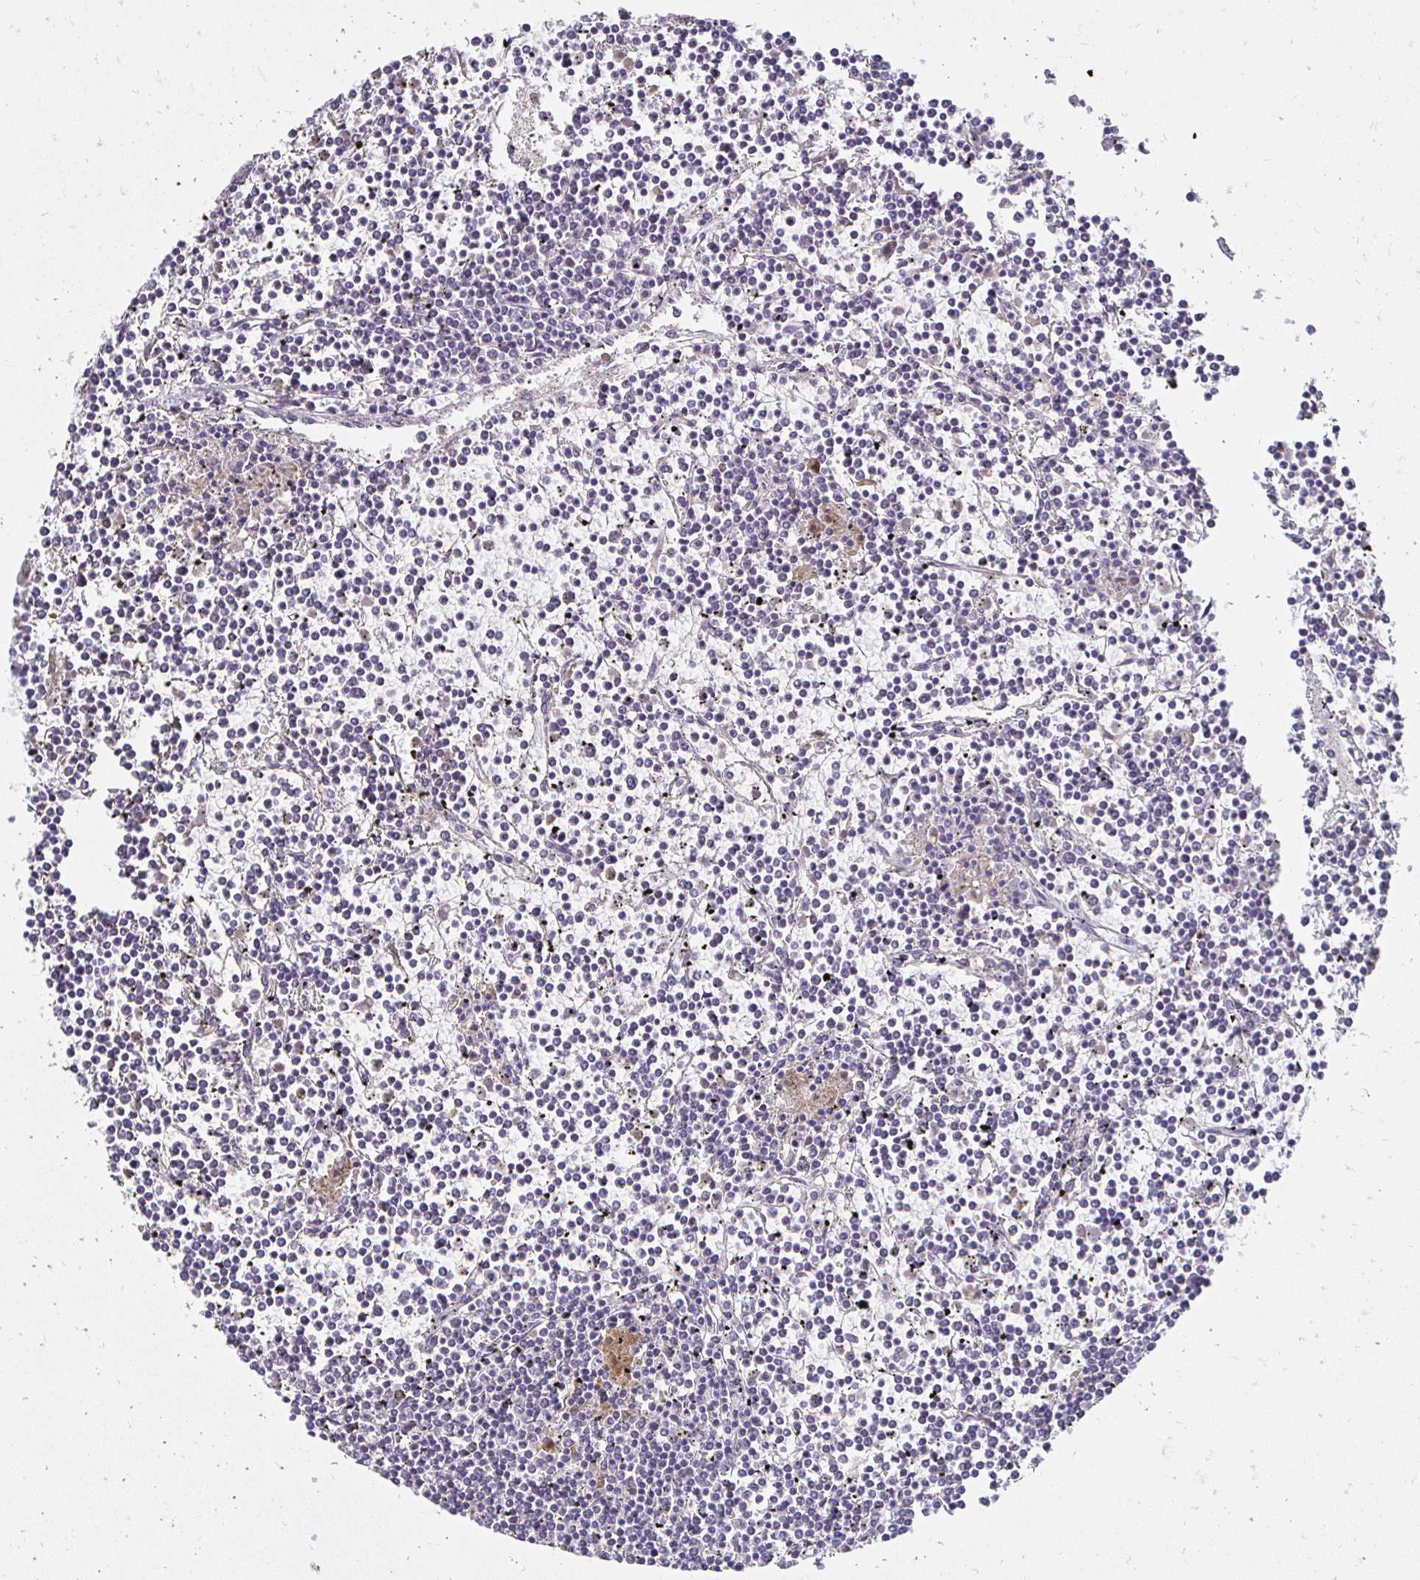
{"staining": {"intensity": "negative", "quantity": "none", "location": "none"}, "tissue": "lymphoma", "cell_type": "Tumor cells", "image_type": "cancer", "snomed": [{"axis": "morphology", "description": "Malignant lymphoma, non-Hodgkin's type, Low grade"}, {"axis": "topography", "description": "Spleen"}], "caption": "The histopathology image displays no staining of tumor cells in low-grade malignant lymphoma, non-Hodgkin's type.", "gene": "PADI2", "patient": {"sex": "female", "age": 19}}